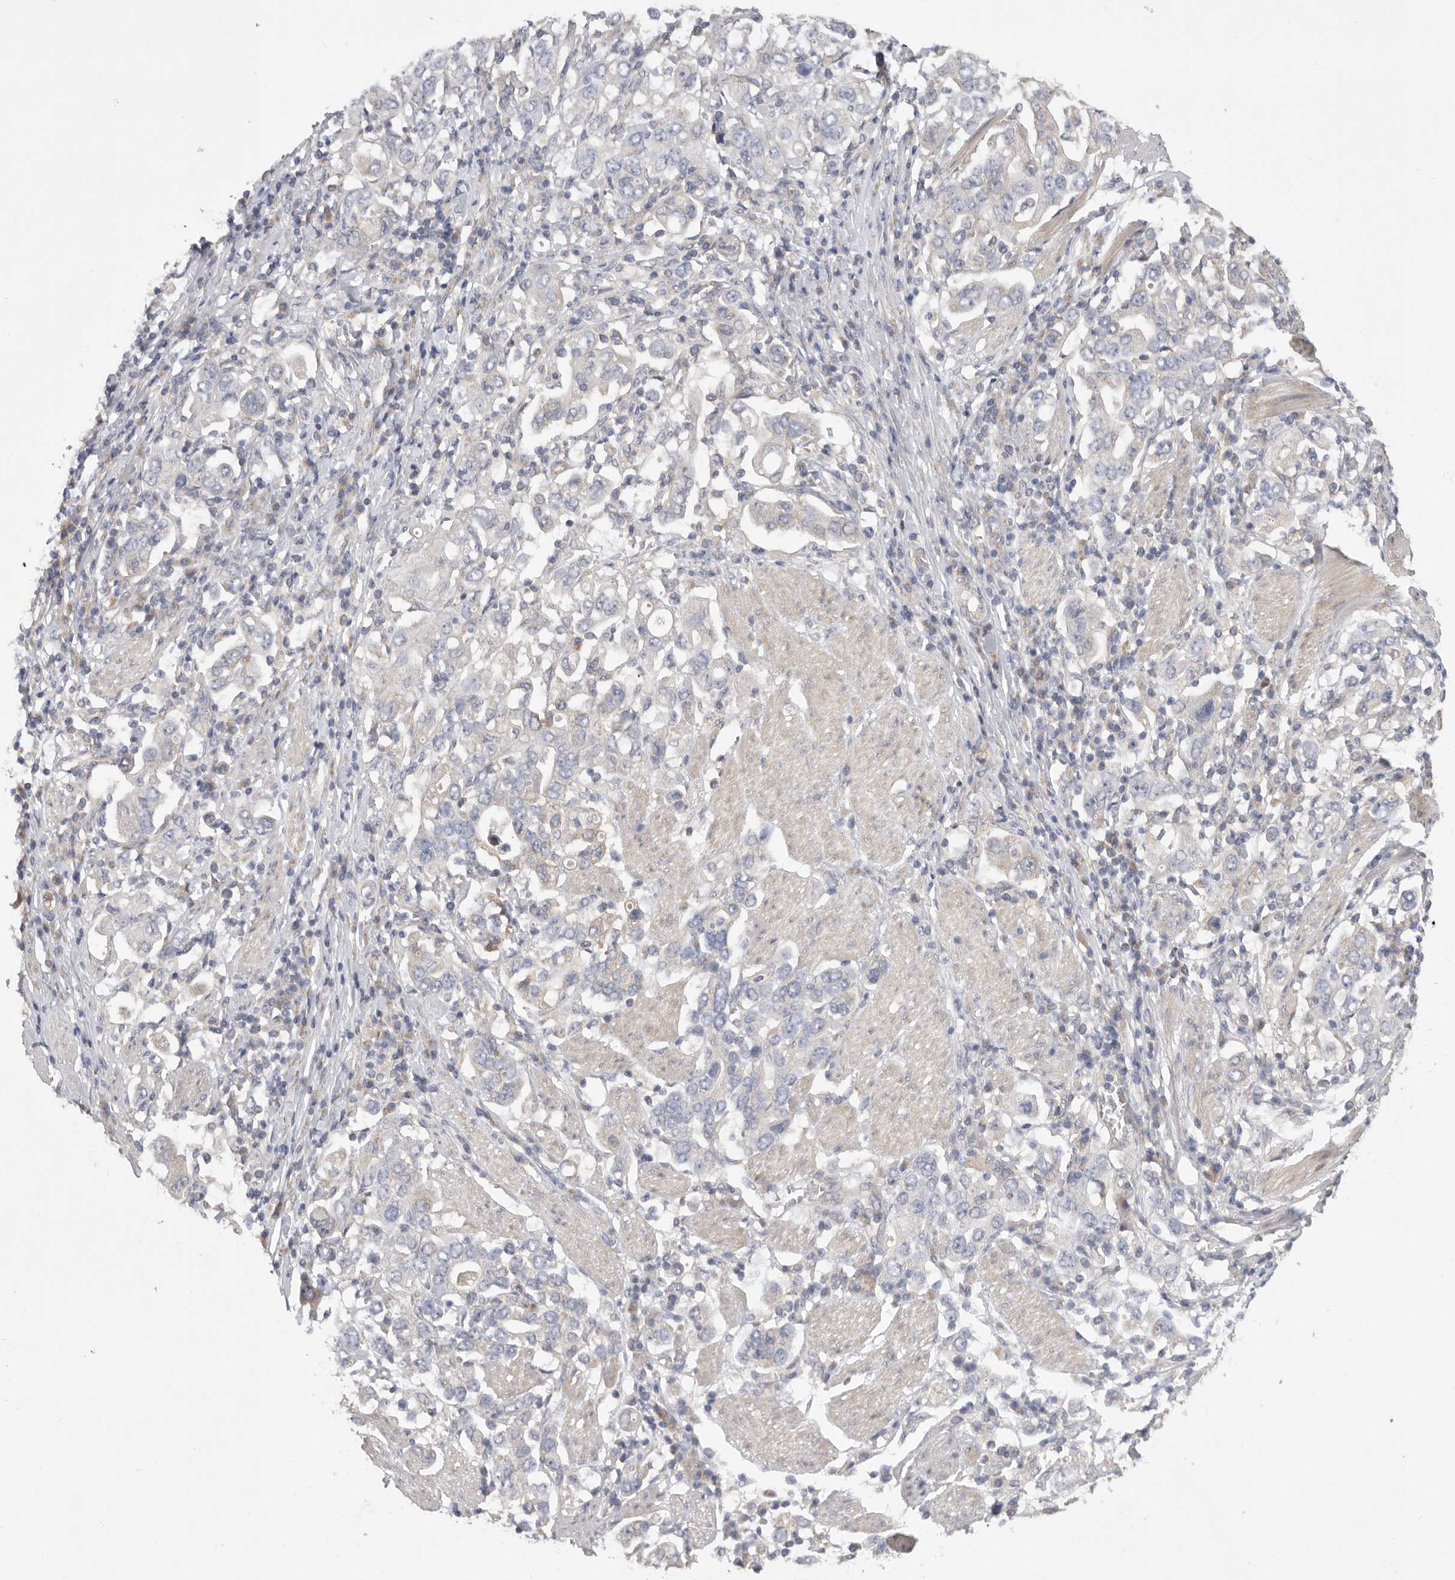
{"staining": {"intensity": "weak", "quantity": "<25%", "location": "cytoplasmic/membranous"}, "tissue": "stomach cancer", "cell_type": "Tumor cells", "image_type": "cancer", "snomed": [{"axis": "morphology", "description": "Adenocarcinoma, NOS"}, {"axis": "topography", "description": "Stomach, upper"}], "caption": "Tumor cells show no significant protein positivity in adenocarcinoma (stomach).", "gene": "MTFR1L", "patient": {"sex": "male", "age": 62}}